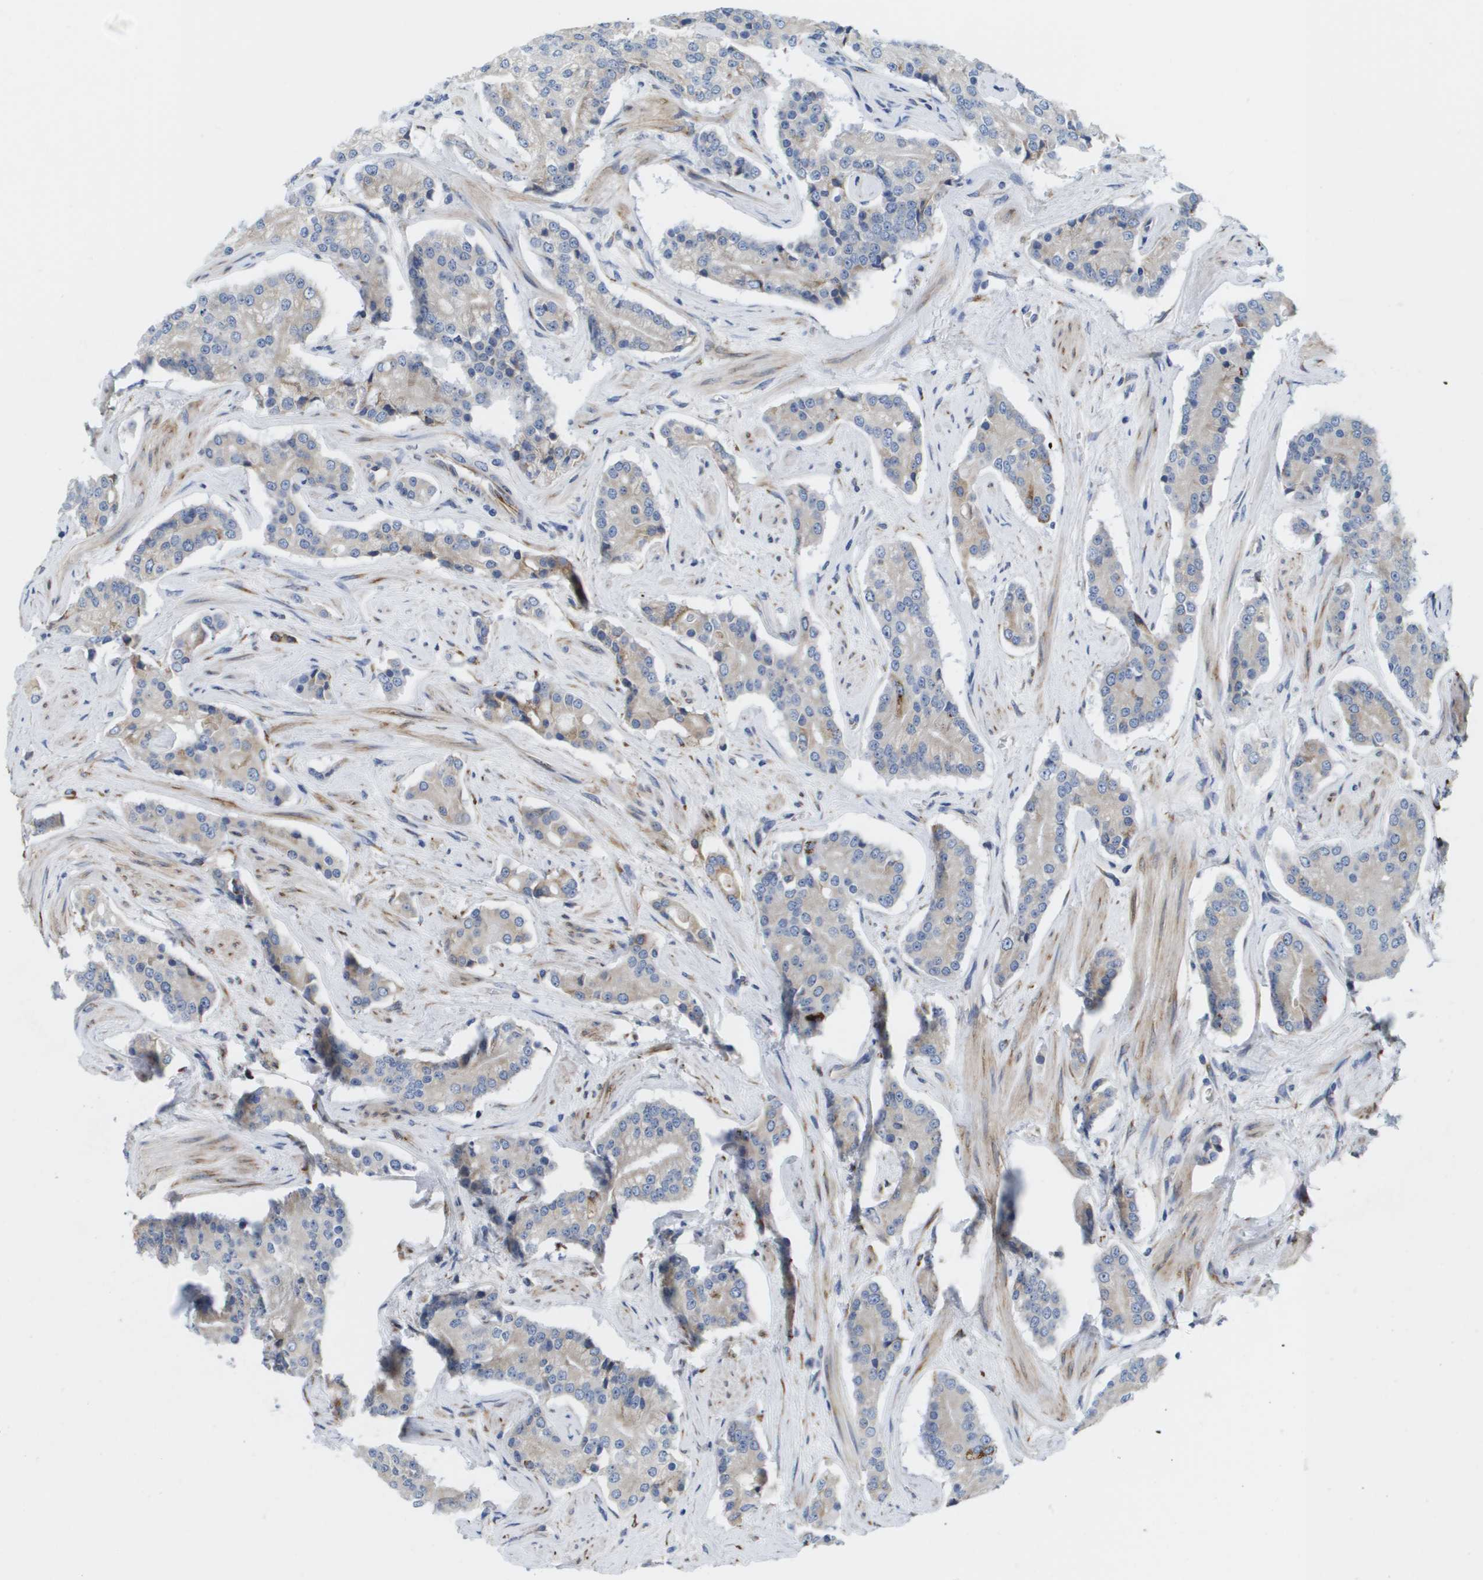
{"staining": {"intensity": "negative", "quantity": "none", "location": "none"}, "tissue": "prostate cancer", "cell_type": "Tumor cells", "image_type": "cancer", "snomed": [{"axis": "morphology", "description": "Normal tissue, NOS"}, {"axis": "morphology", "description": "Adenocarcinoma, High grade"}, {"axis": "topography", "description": "Prostate"}, {"axis": "topography", "description": "Seminal veicle"}], "caption": "This is an IHC micrograph of prostate cancer. There is no staining in tumor cells.", "gene": "ST3GAL2", "patient": {"sex": "male", "age": 55}}